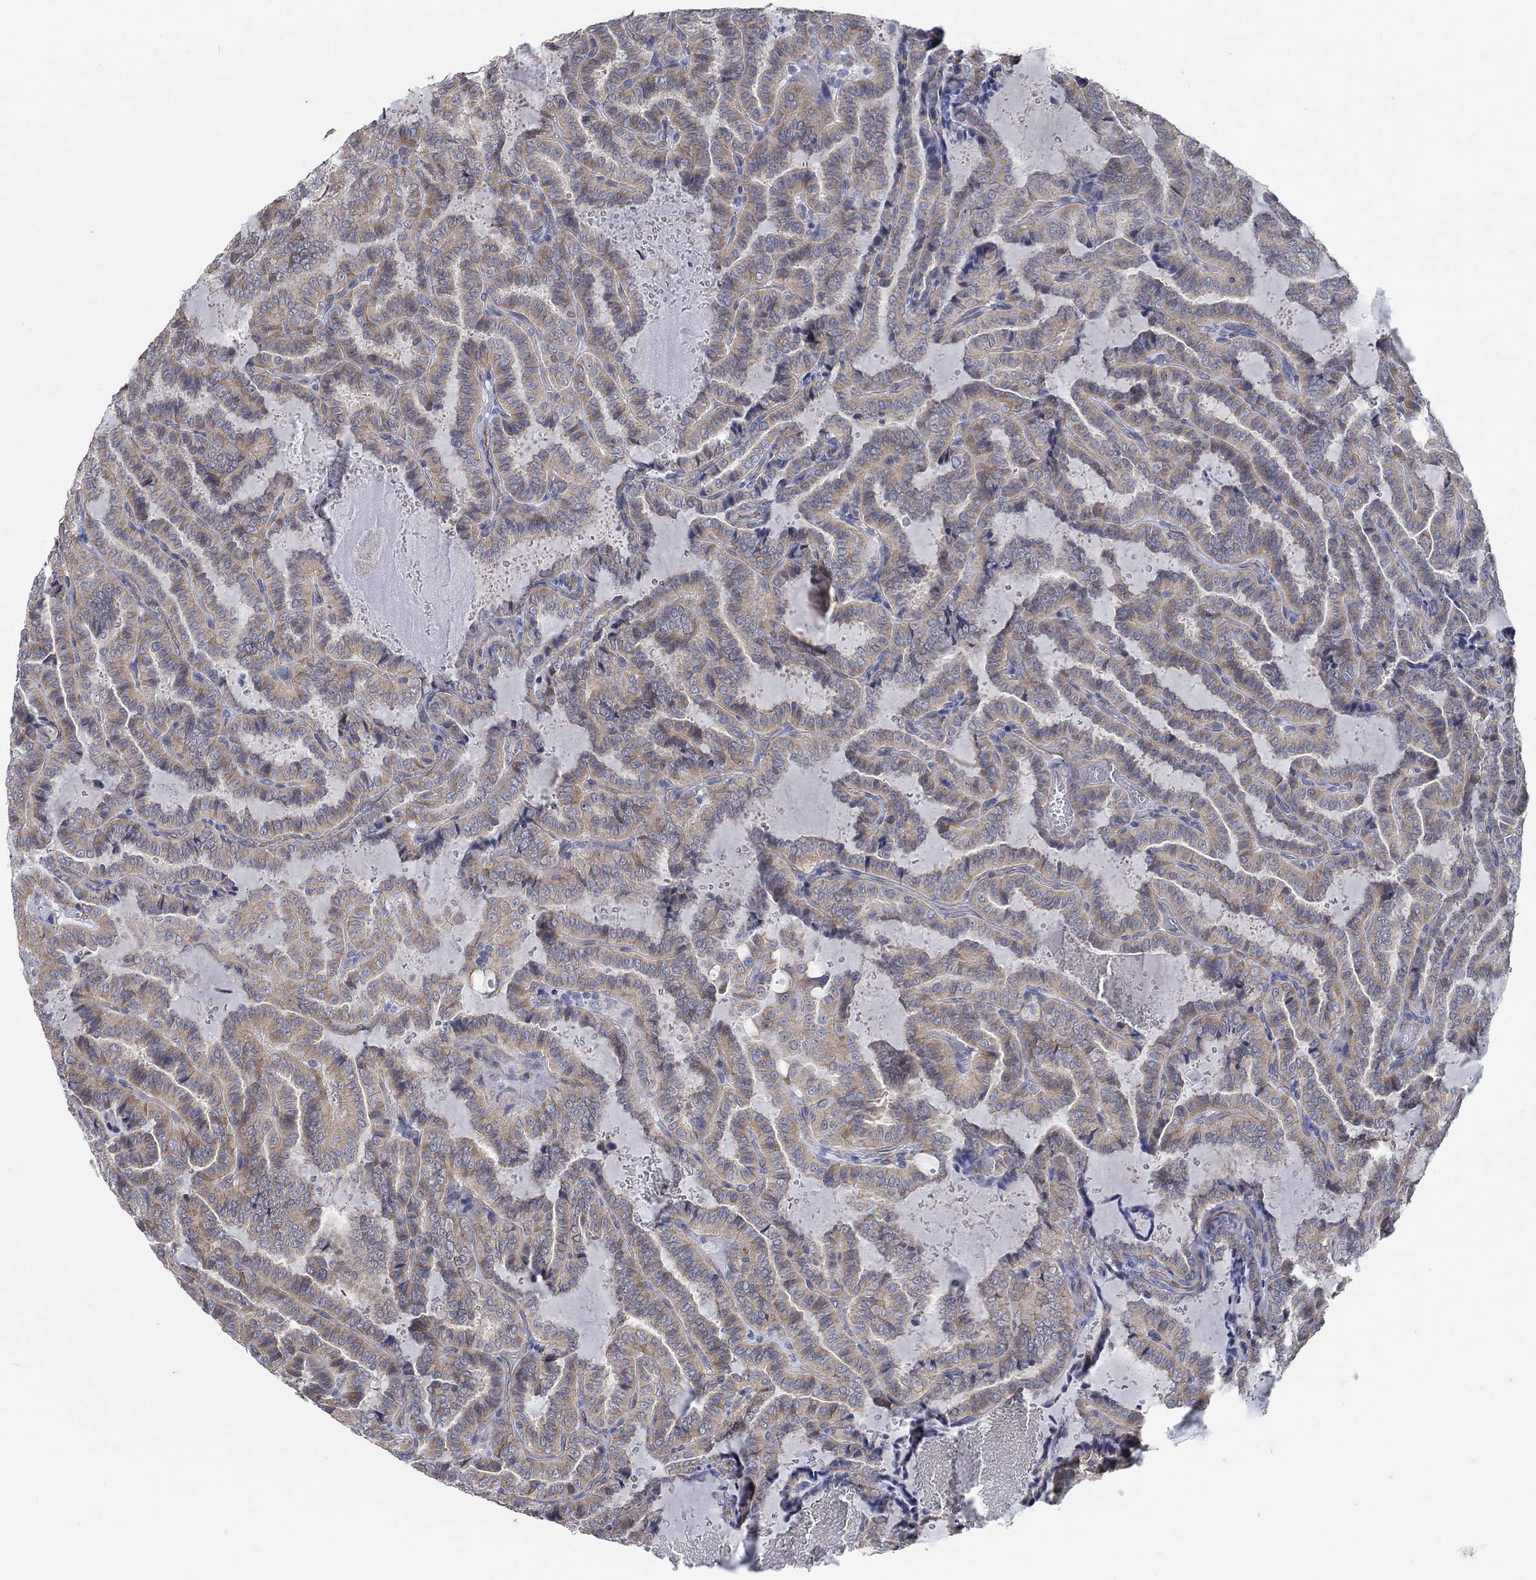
{"staining": {"intensity": "weak", "quantity": "25%-75%", "location": "cytoplasmic/membranous"}, "tissue": "thyroid cancer", "cell_type": "Tumor cells", "image_type": "cancer", "snomed": [{"axis": "morphology", "description": "Papillary adenocarcinoma, NOS"}, {"axis": "topography", "description": "Thyroid gland"}], "caption": "Human thyroid cancer (papillary adenocarcinoma) stained with a brown dye shows weak cytoplasmic/membranous positive staining in about 25%-75% of tumor cells.", "gene": "TMEM198", "patient": {"sex": "female", "age": 39}}